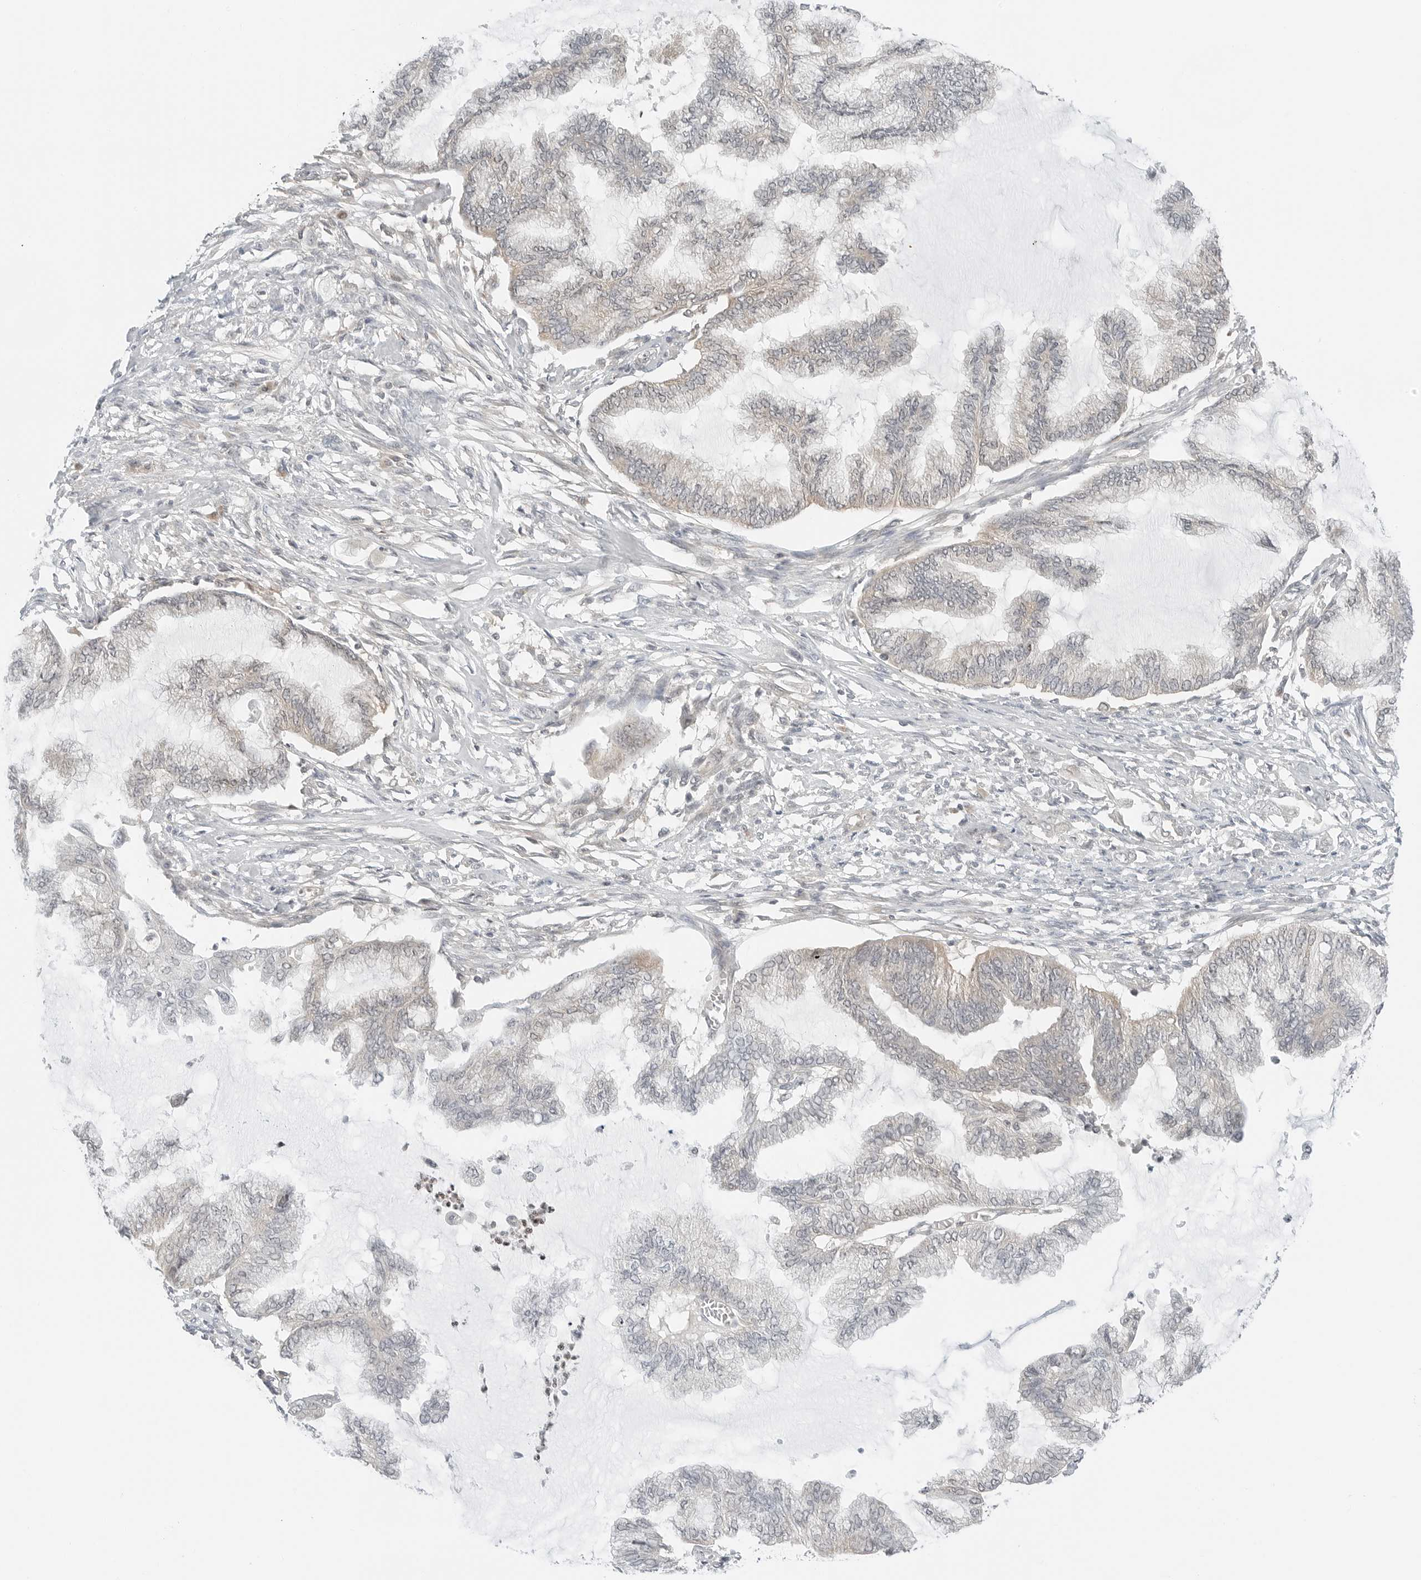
{"staining": {"intensity": "negative", "quantity": "none", "location": "none"}, "tissue": "endometrial cancer", "cell_type": "Tumor cells", "image_type": "cancer", "snomed": [{"axis": "morphology", "description": "Adenocarcinoma, NOS"}, {"axis": "topography", "description": "Endometrium"}], "caption": "A high-resolution image shows immunohistochemistry staining of endometrial adenocarcinoma, which exhibits no significant expression in tumor cells.", "gene": "IQCC", "patient": {"sex": "female", "age": 86}}